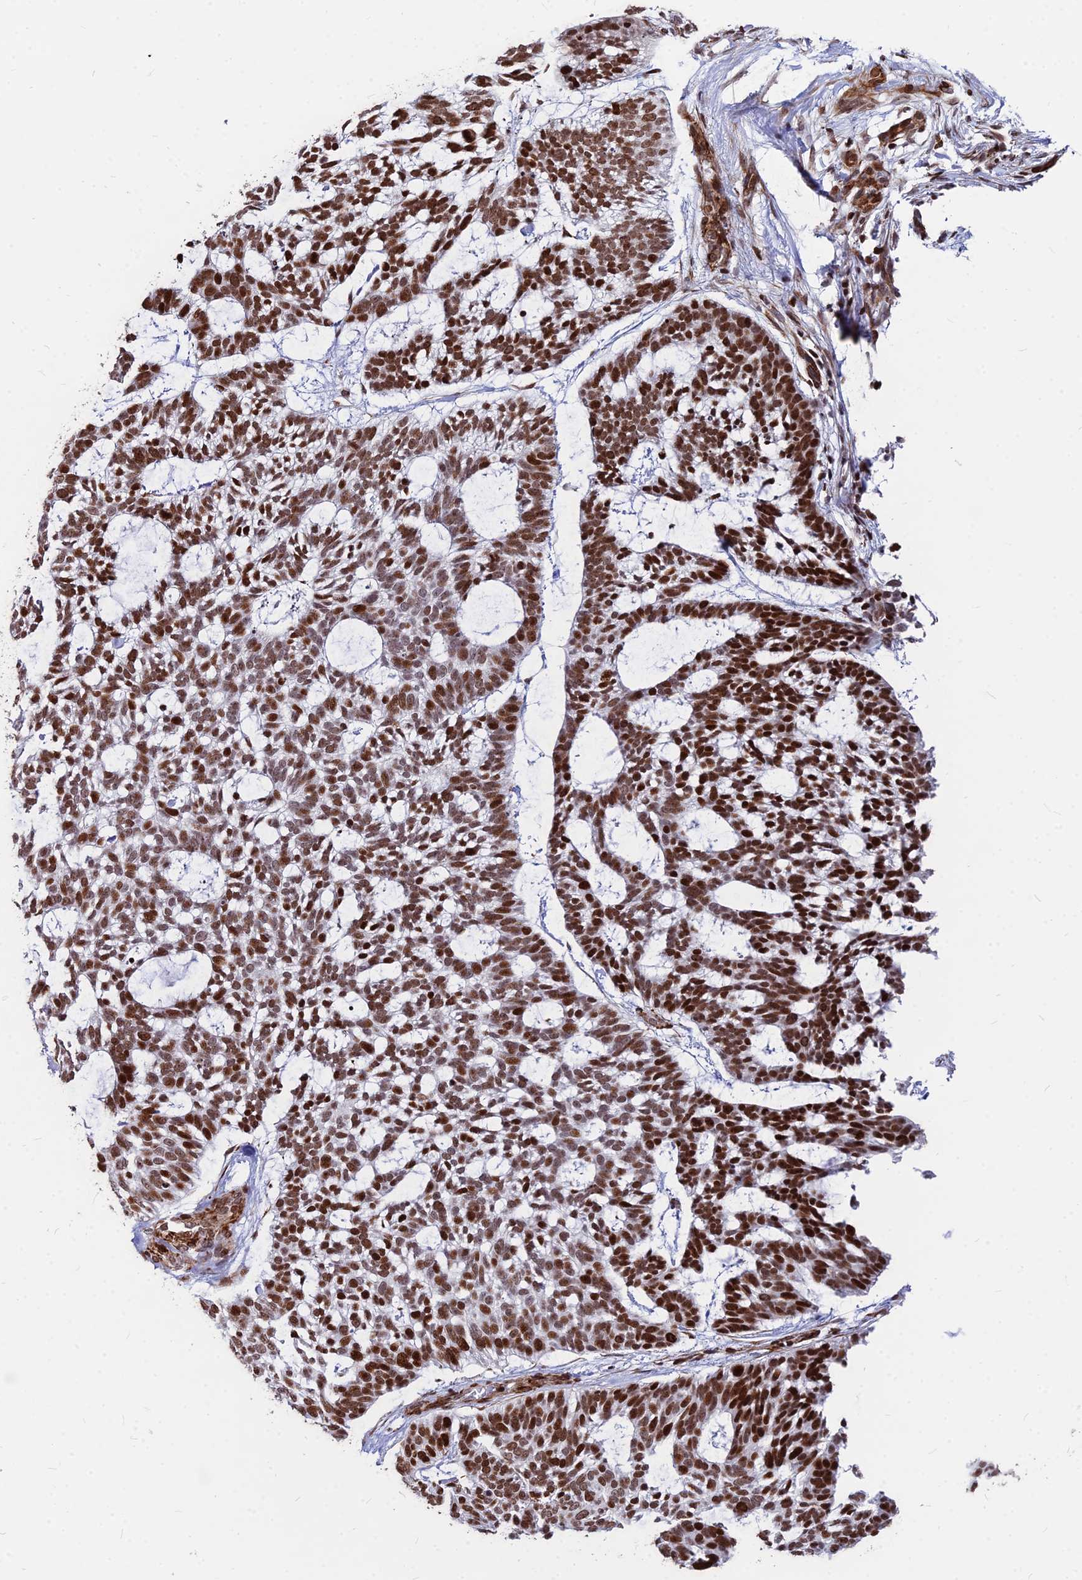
{"staining": {"intensity": "strong", "quantity": ">75%", "location": "nuclear"}, "tissue": "skin cancer", "cell_type": "Tumor cells", "image_type": "cancer", "snomed": [{"axis": "morphology", "description": "Basal cell carcinoma"}, {"axis": "topography", "description": "Skin"}], "caption": "Skin cancer (basal cell carcinoma) stained with DAB (3,3'-diaminobenzidine) immunohistochemistry demonstrates high levels of strong nuclear staining in approximately >75% of tumor cells. (DAB IHC, brown staining for protein, blue staining for nuclei).", "gene": "NYAP2", "patient": {"sex": "male", "age": 88}}